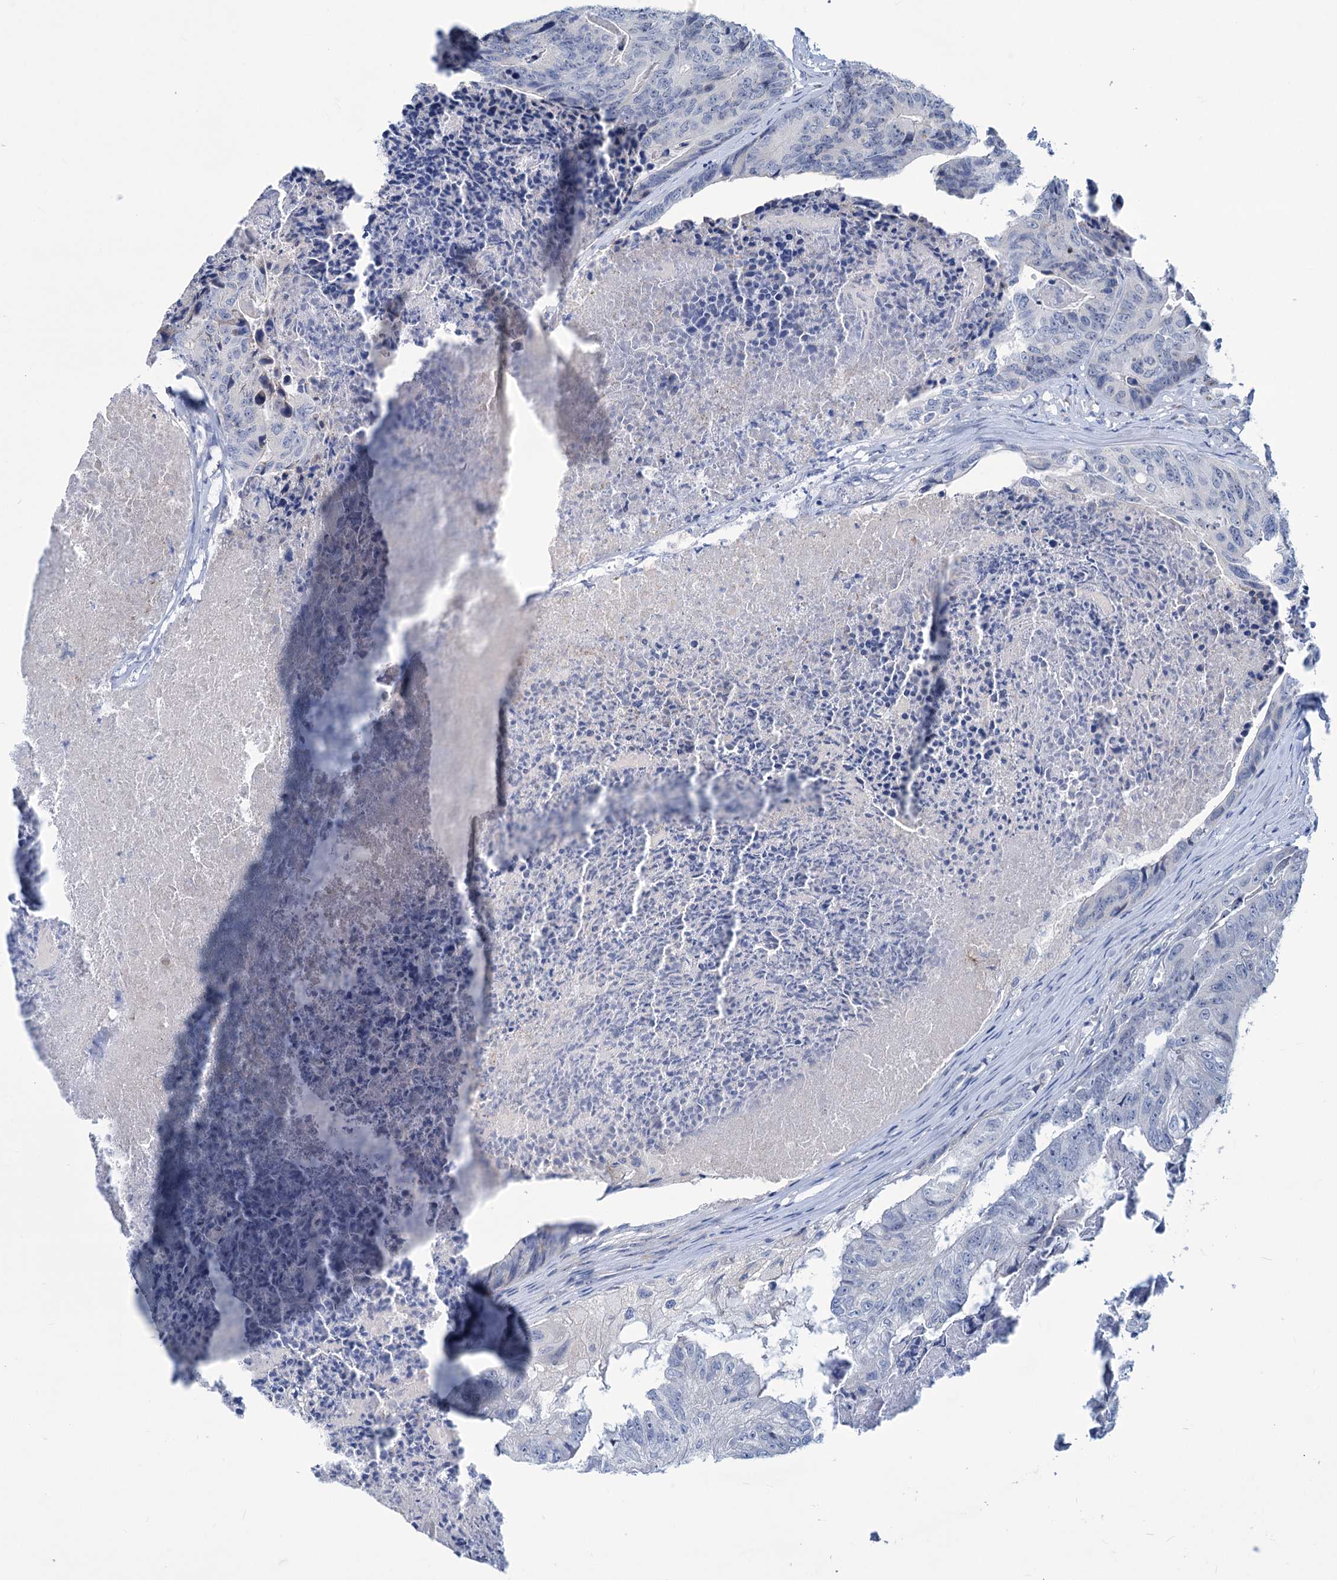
{"staining": {"intensity": "negative", "quantity": "none", "location": "none"}, "tissue": "colorectal cancer", "cell_type": "Tumor cells", "image_type": "cancer", "snomed": [{"axis": "morphology", "description": "Adenocarcinoma, NOS"}, {"axis": "topography", "description": "Colon"}], "caption": "A histopathology image of adenocarcinoma (colorectal) stained for a protein displays no brown staining in tumor cells.", "gene": "NEU3", "patient": {"sex": "female", "age": 67}}